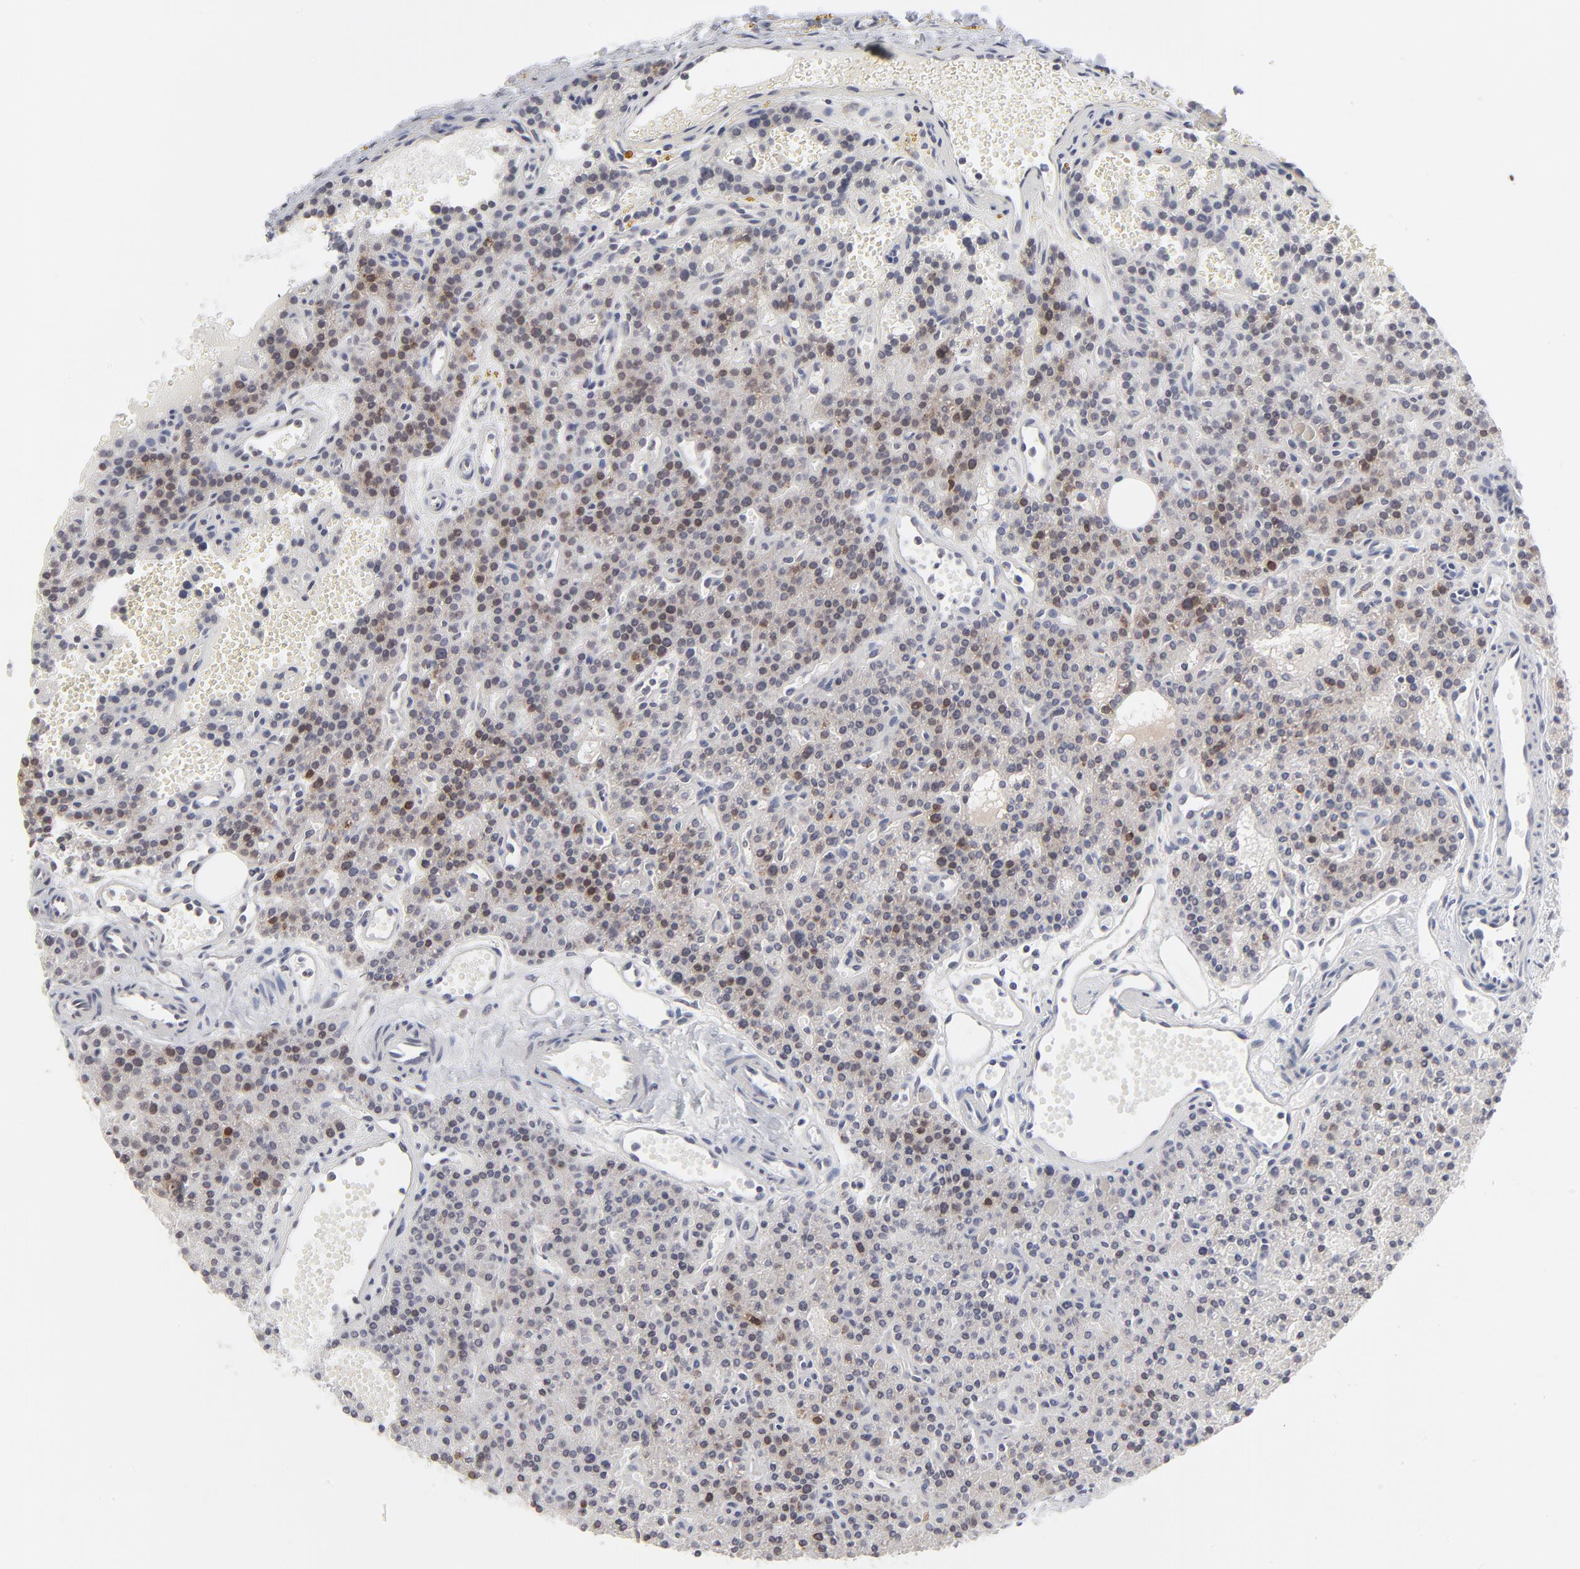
{"staining": {"intensity": "weak", "quantity": "25%-75%", "location": "cytoplasmic/membranous,nuclear"}, "tissue": "parathyroid gland", "cell_type": "Glandular cells", "image_type": "normal", "snomed": [{"axis": "morphology", "description": "Normal tissue, NOS"}, {"axis": "topography", "description": "Parathyroid gland"}], "caption": "Brown immunohistochemical staining in unremarkable human parathyroid gland demonstrates weak cytoplasmic/membranous,nuclear positivity in approximately 25%-75% of glandular cells.", "gene": "AURKA", "patient": {"sex": "male", "age": 25}}